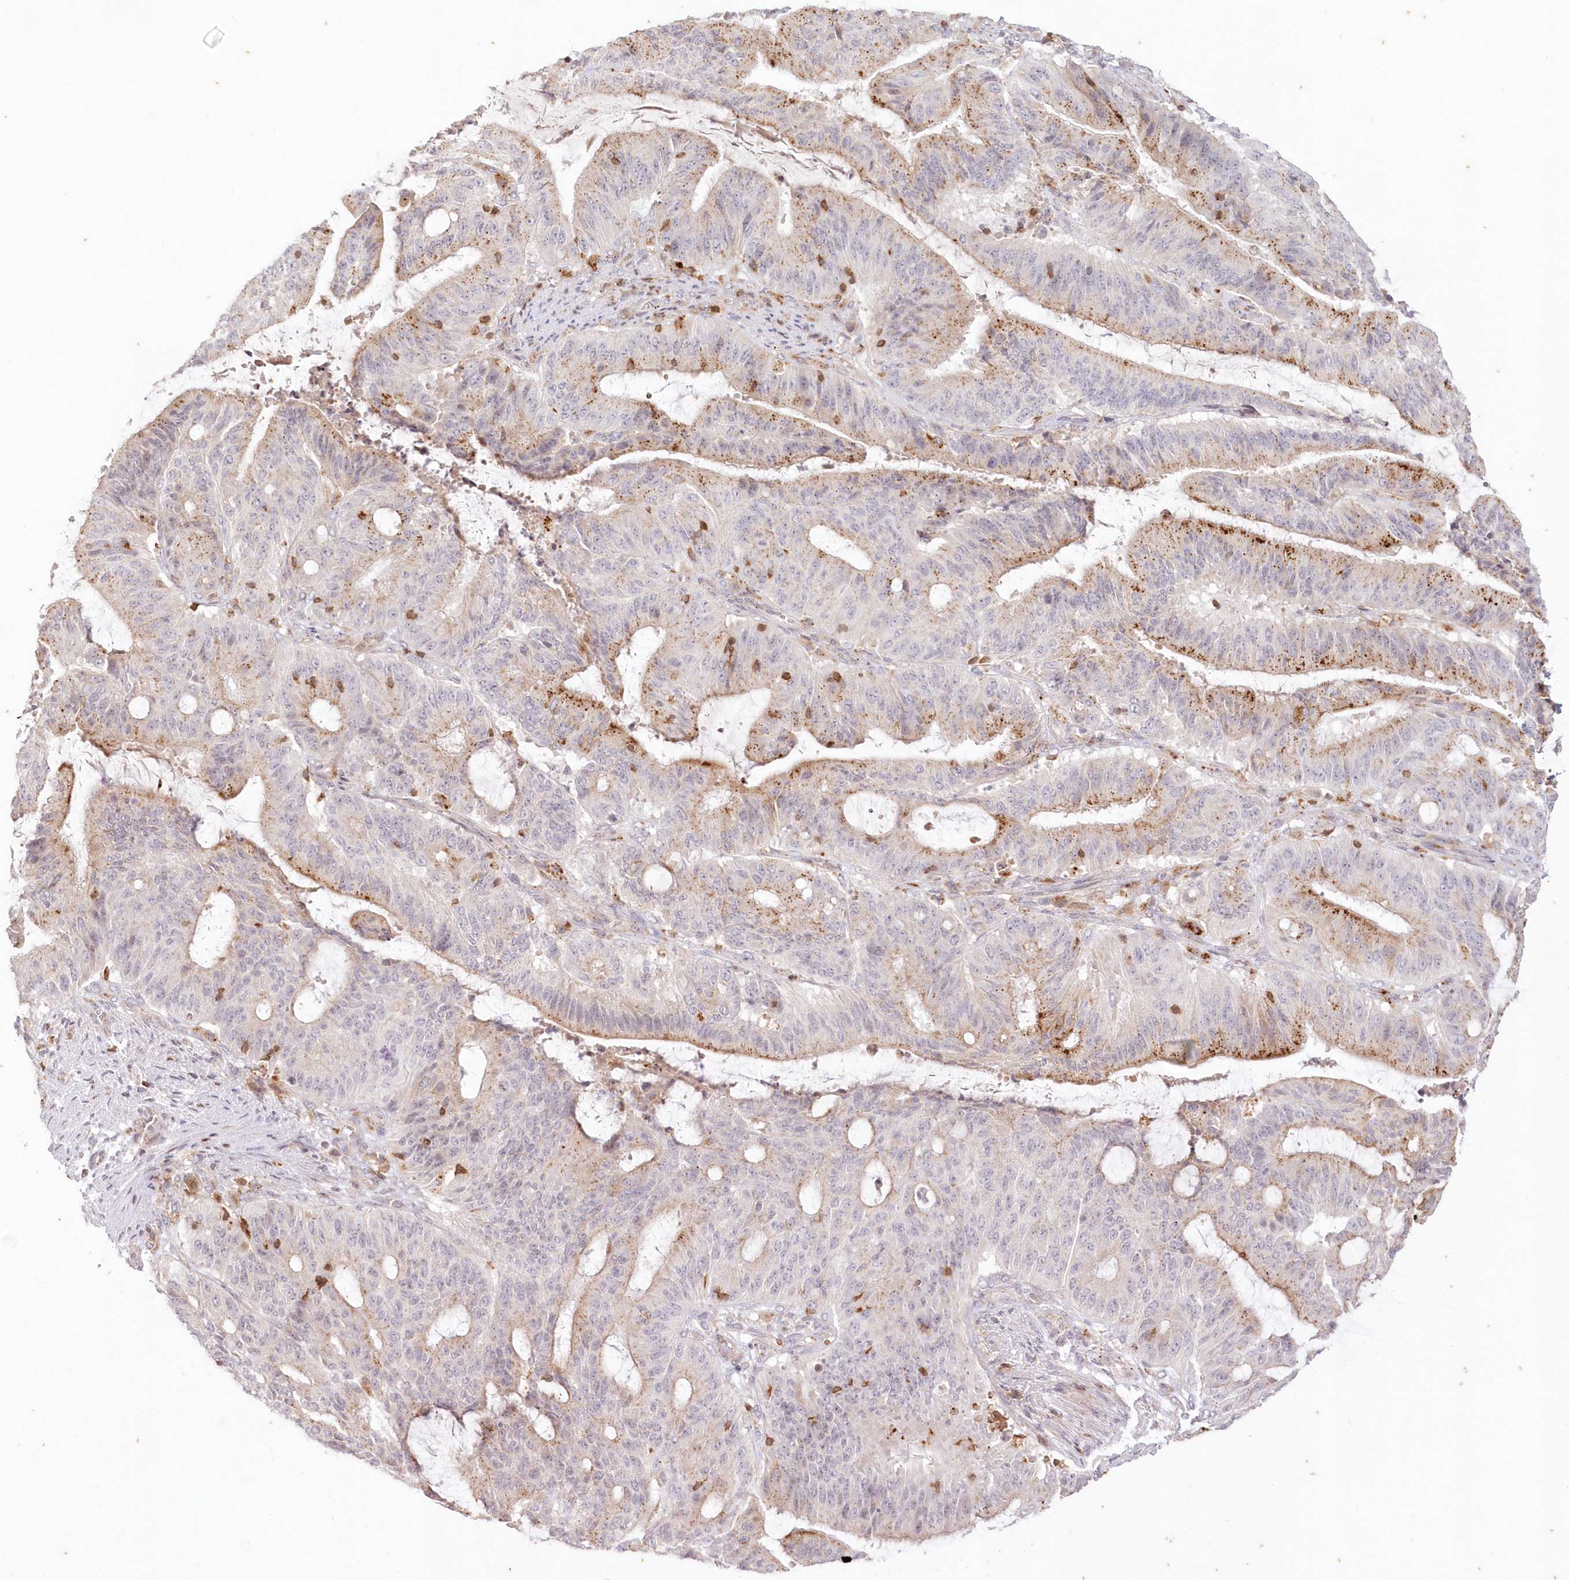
{"staining": {"intensity": "moderate", "quantity": "25%-75%", "location": "cytoplasmic/membranous"}, "tissue": "liver cancer", "cell_type": "Tumor cells", "image_type": "cancer", "snomed": [{"axis": "morphology", "description": "Normal tissue, NOS"}, {"axis": "morphology", "description": "Cholangiocarcinoma"}, {"axis": "topography", "description": "Liver"}, {"axis": "topography", "description": "Peripheral nerve tissue"}], "caption": "The histopathology image displays immunohistochemical staining of cholangiocarcinoma (liver). There is moderate cytoplasmic/membranous positivity is identified in approximately 25%-75% of tumor cells.", "gene": "MTMR3", "patient": {"sex": "female", "age": 73}}